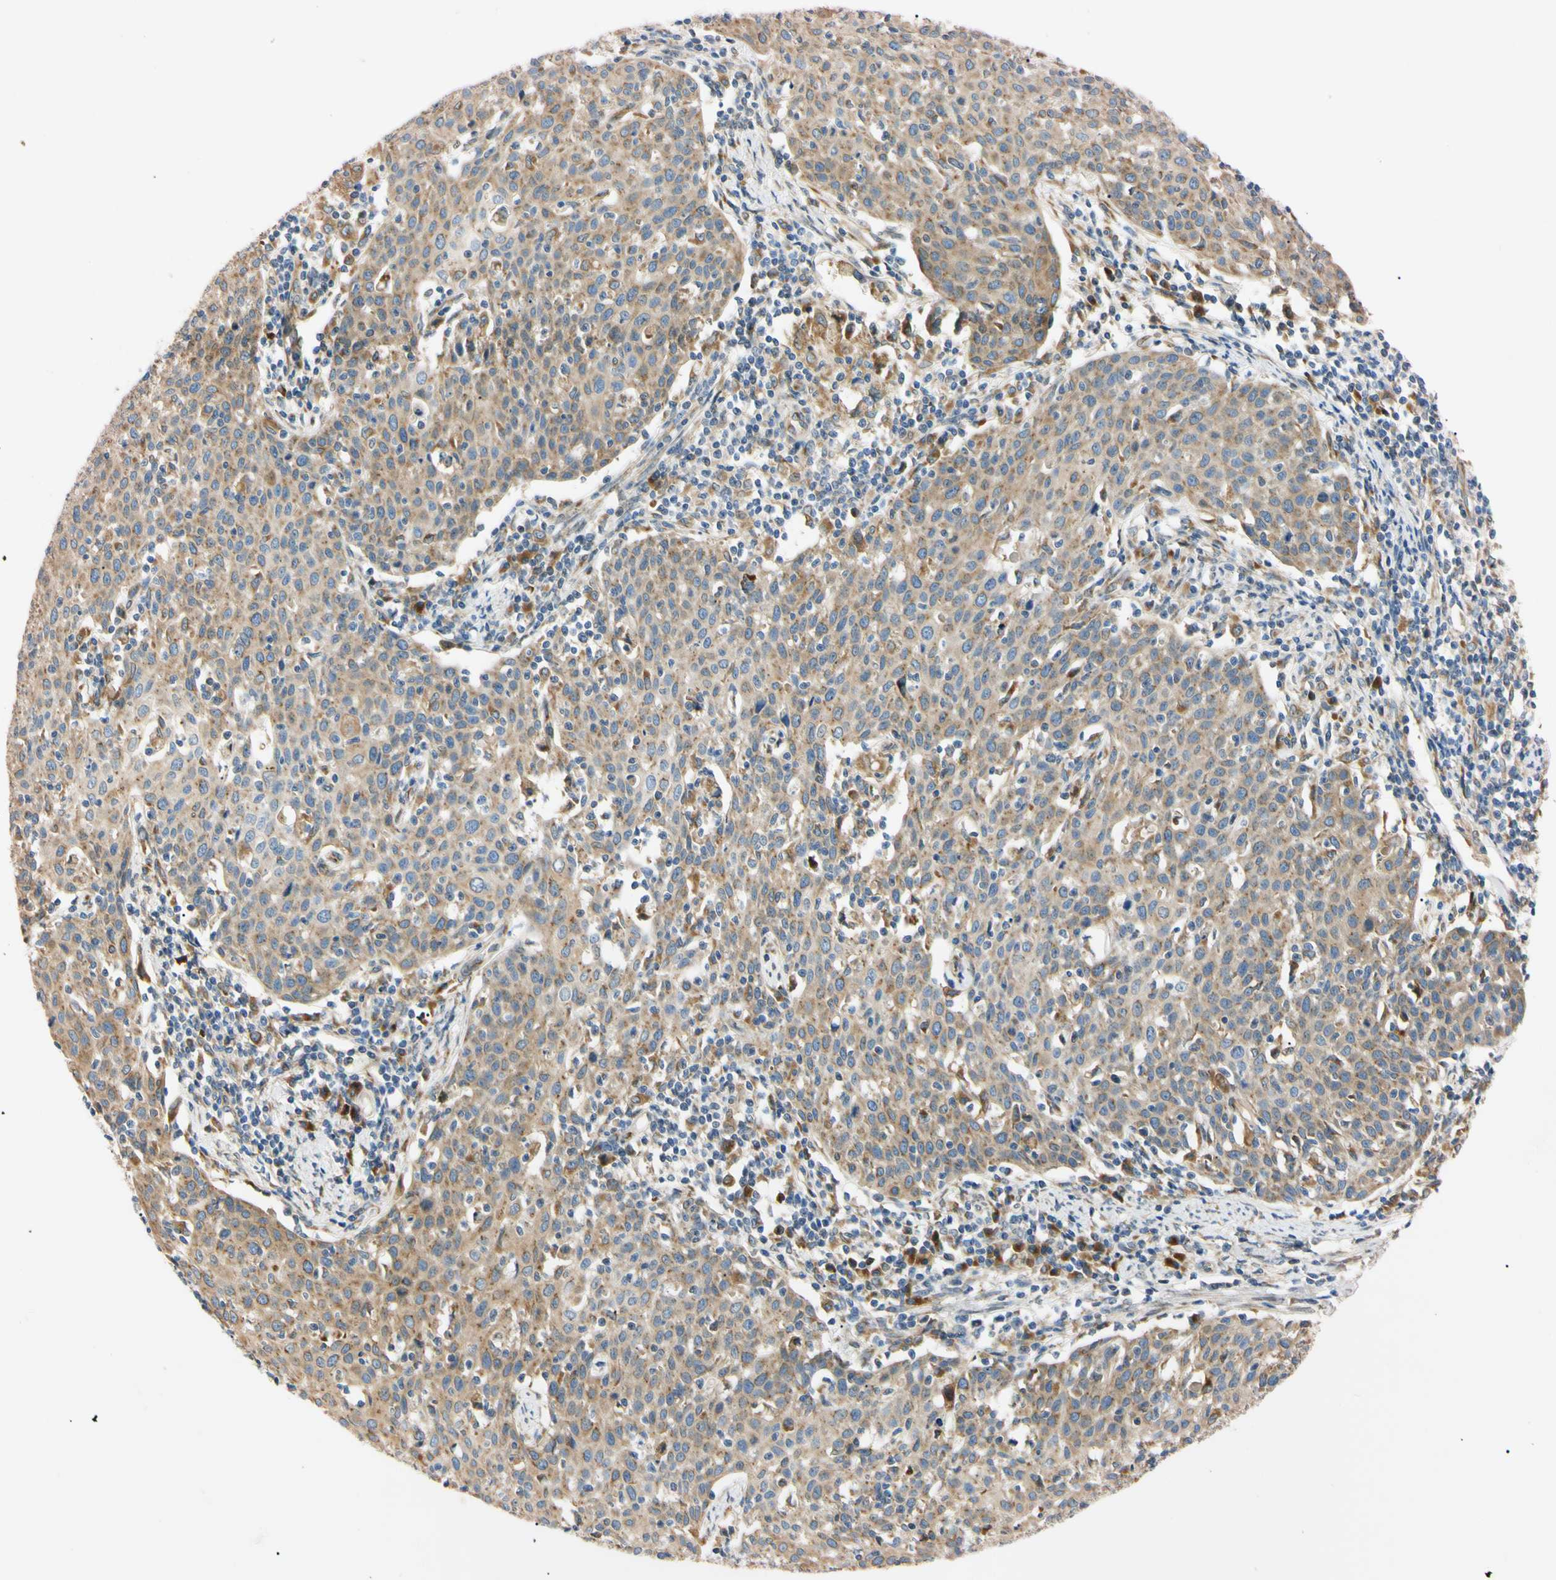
{"staining": {"intensity": "weak", "quantity": ">75%", "location": "cytoplasmic/membranous"}, "tissue": "cervical cancer", "cell_type": "Tumor cells", "image_type": "cancer", "snomed": [{"axis": "morphology", "description": "Squamous cell carcinoma, NOS"}, {"axis": "topography", "description": "Cervix"}], "caption": "Cervical cancer stained for a protein (brown) displays weak cytoplasmic/membranous positive expression in about >75% of tumor cells.", "gene": "IER3IP1", "patient": {"sex": "female", "age": 38}}